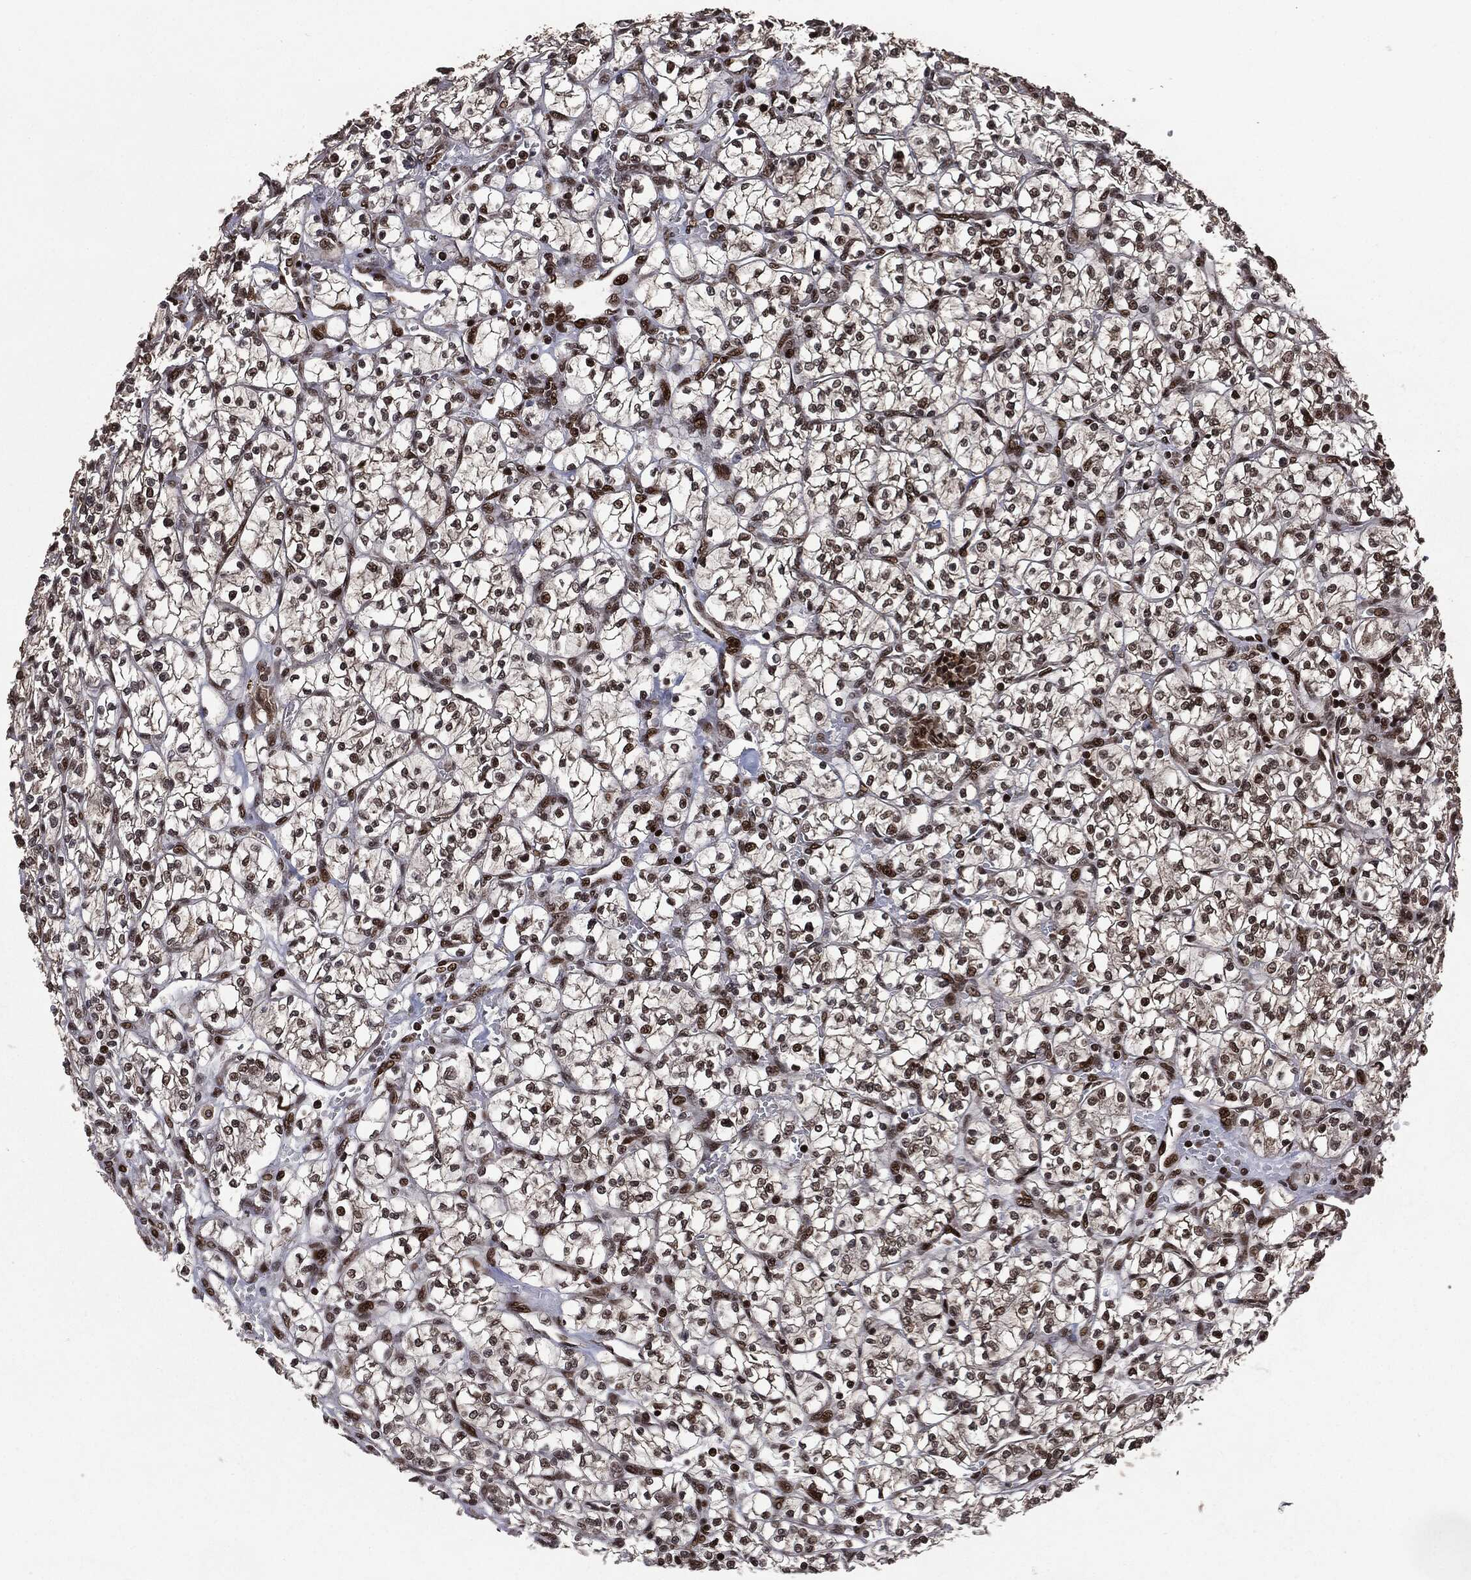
{"staining": {"intensity": "strong", "quantity": "25%-75%", "location": "nuclear"}, "tissue": "renal cancer", "cell_type": "Tumor cells", "image_type": "cancer", "snomed": [{"axis": "morphology", "description": "Adenocarcinoma, NOS"}, {"axis": "topography", "description": "Kidney"}], "caption": "Immunohistochemistry photomicrograph of renal cancer stained for a protein (brown), which shows high levels of strong nuclear staining in approximately 25%-75% of tumor cells.", "gene": "DVL2", "patient": {"sex": "female", "age": 64}}